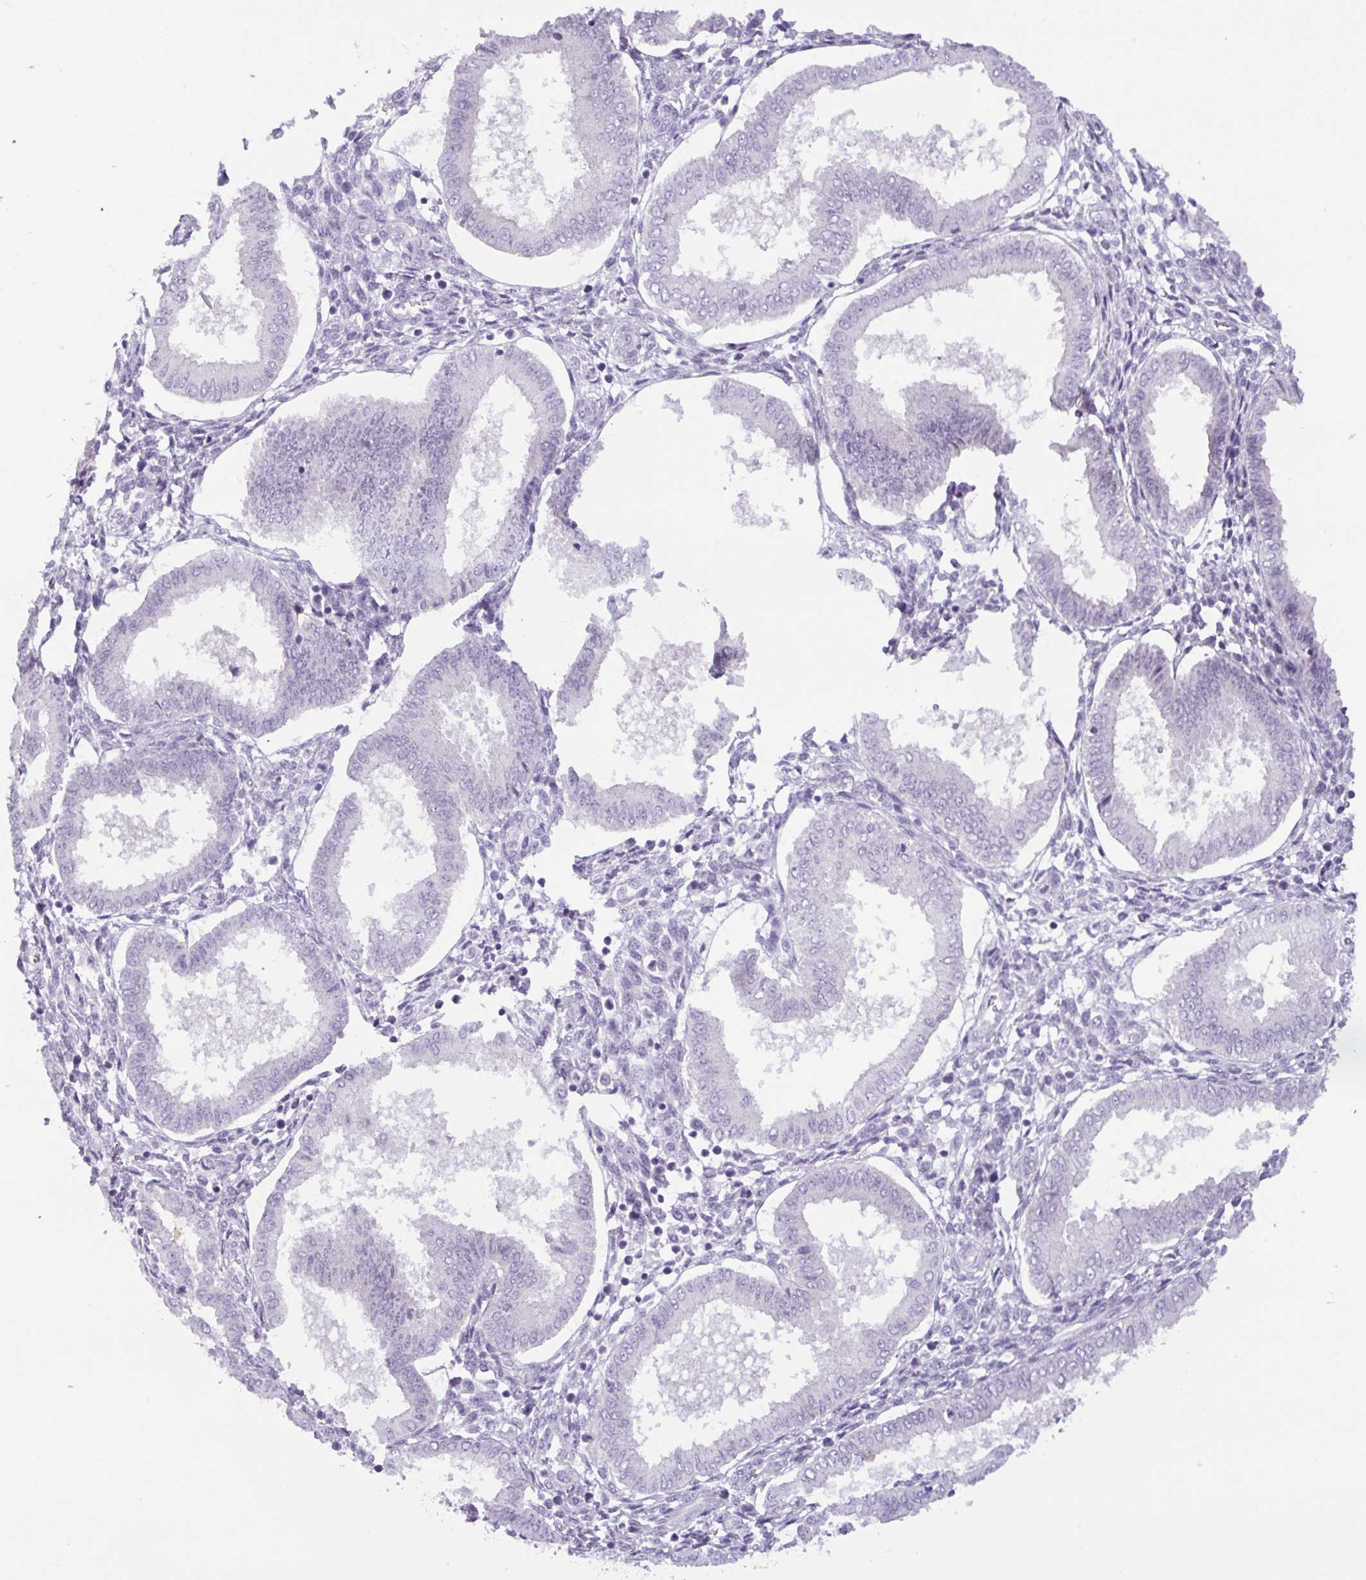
{"staining": {"intensity": "negative", "quantity": "none", "location": "none"}, "tissue": "endometrium", "cell_type": "Cells in endometrial stroma", "image_type": "normal", "snomed": [{"axis": "morphology", "description": "Normal tissue, NOS"}, {"axis": "topography", "description": "Endometrium"}], "caption": "This is an immunohistochemistry micrograph of unremarkable endometrium. There is no expression in cells in endometrial stroma.", "gene": "CTSE", "patient": {"sex": "female", "age": 24}}